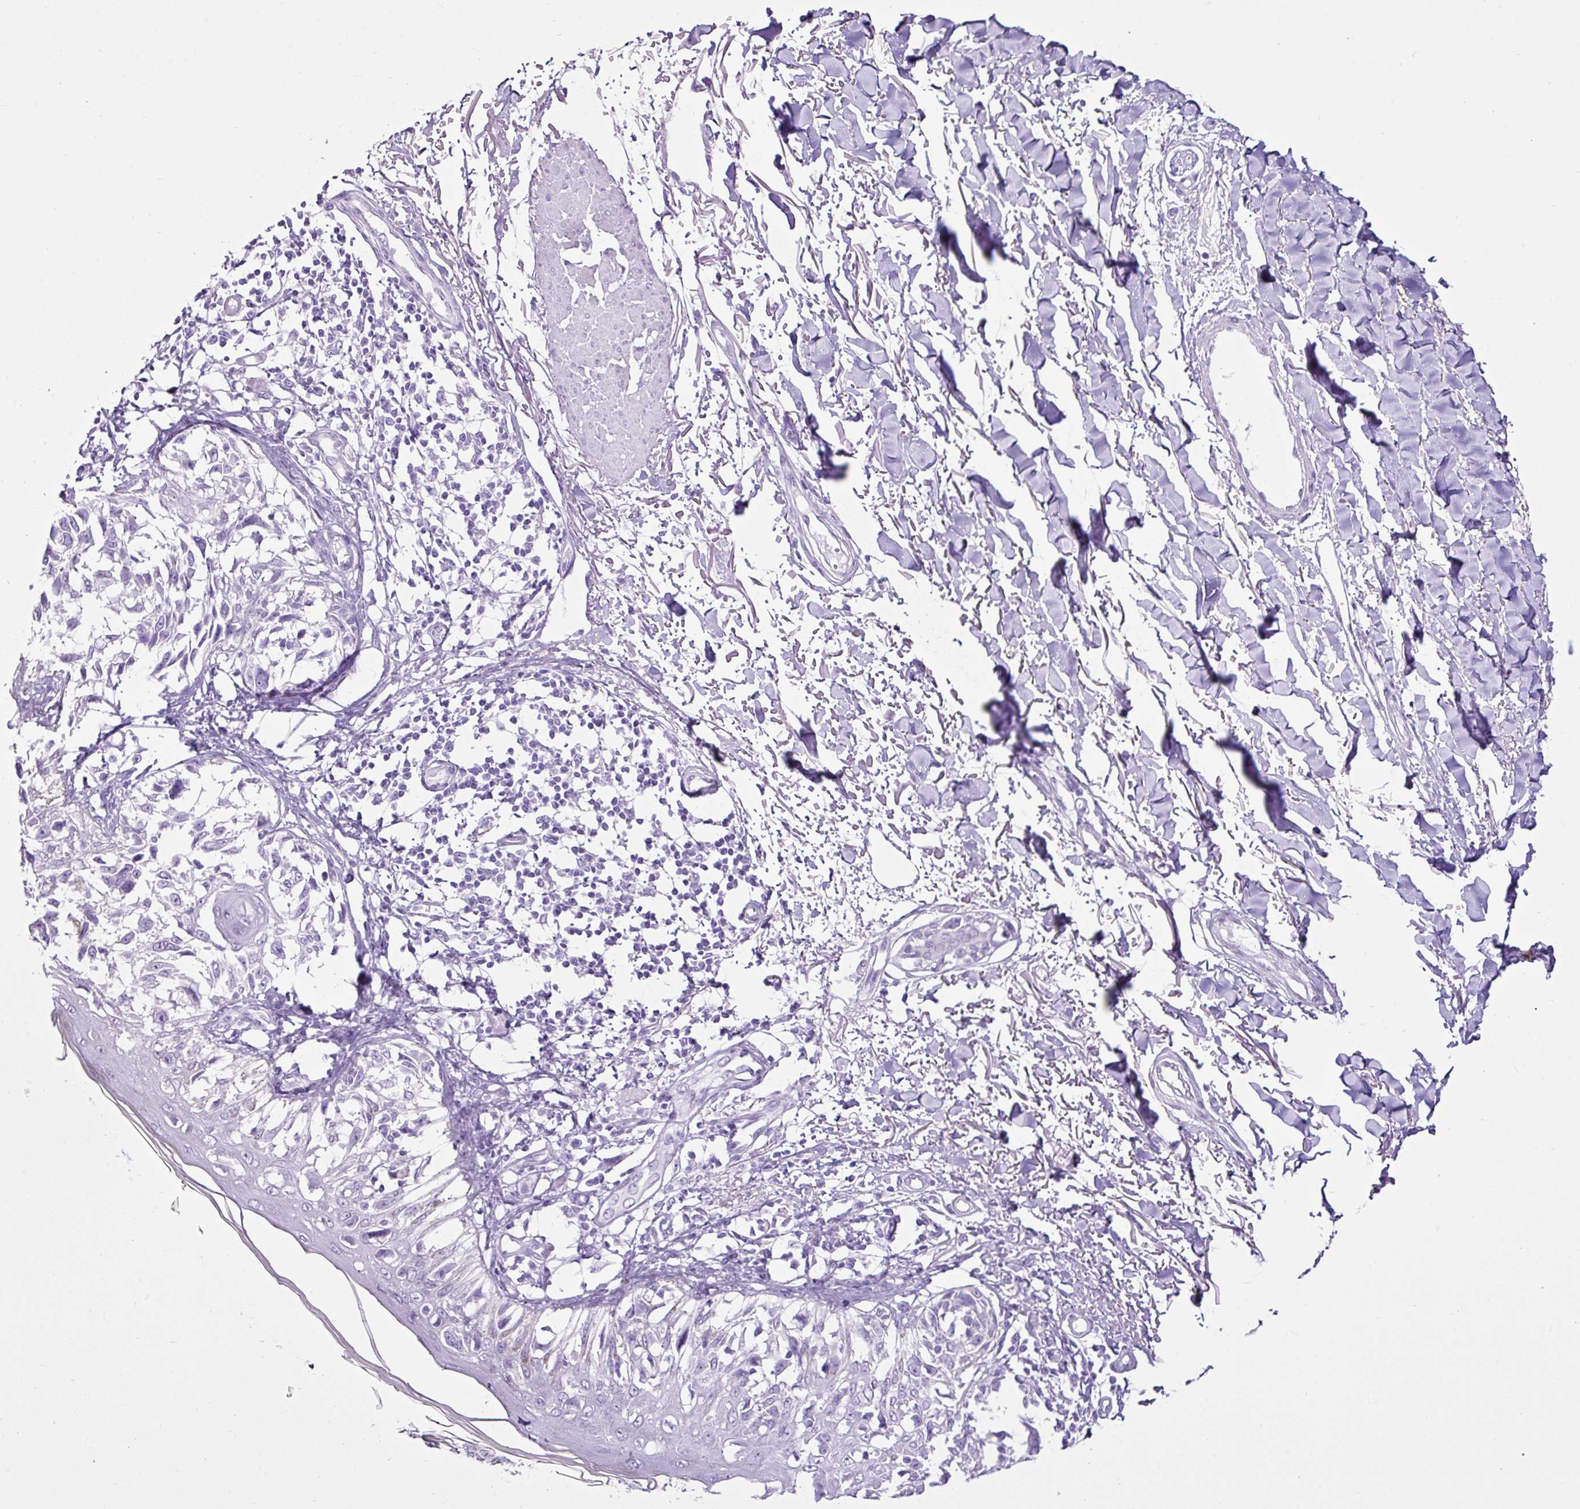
{"staining": {"intensity": "negative", "quantity": "none", "location": "none"}, "tissue": "melanoma", "cell_type": "Tumor cells", "image_type": "cancer", "snomed": [{"axis": "morphology", "description": "Malignant melanoma, NOS"}, {"axis": "topography", "description": "Skin"}], "caption": "Immunohistochemistry micrograph of neoplastic tissue: malignant melanoma stained with DAB (3,3'-diaminobenzidine) displays no significant protein positivity in tumor cells. Brightfield microscopy of immunohistochemistry (IHC) stained with DAB (brown) and hematoxylin (blue), captured at high magnification.", "gene": "LILRB4", "patient": {"sex": "male", "age": 73}}